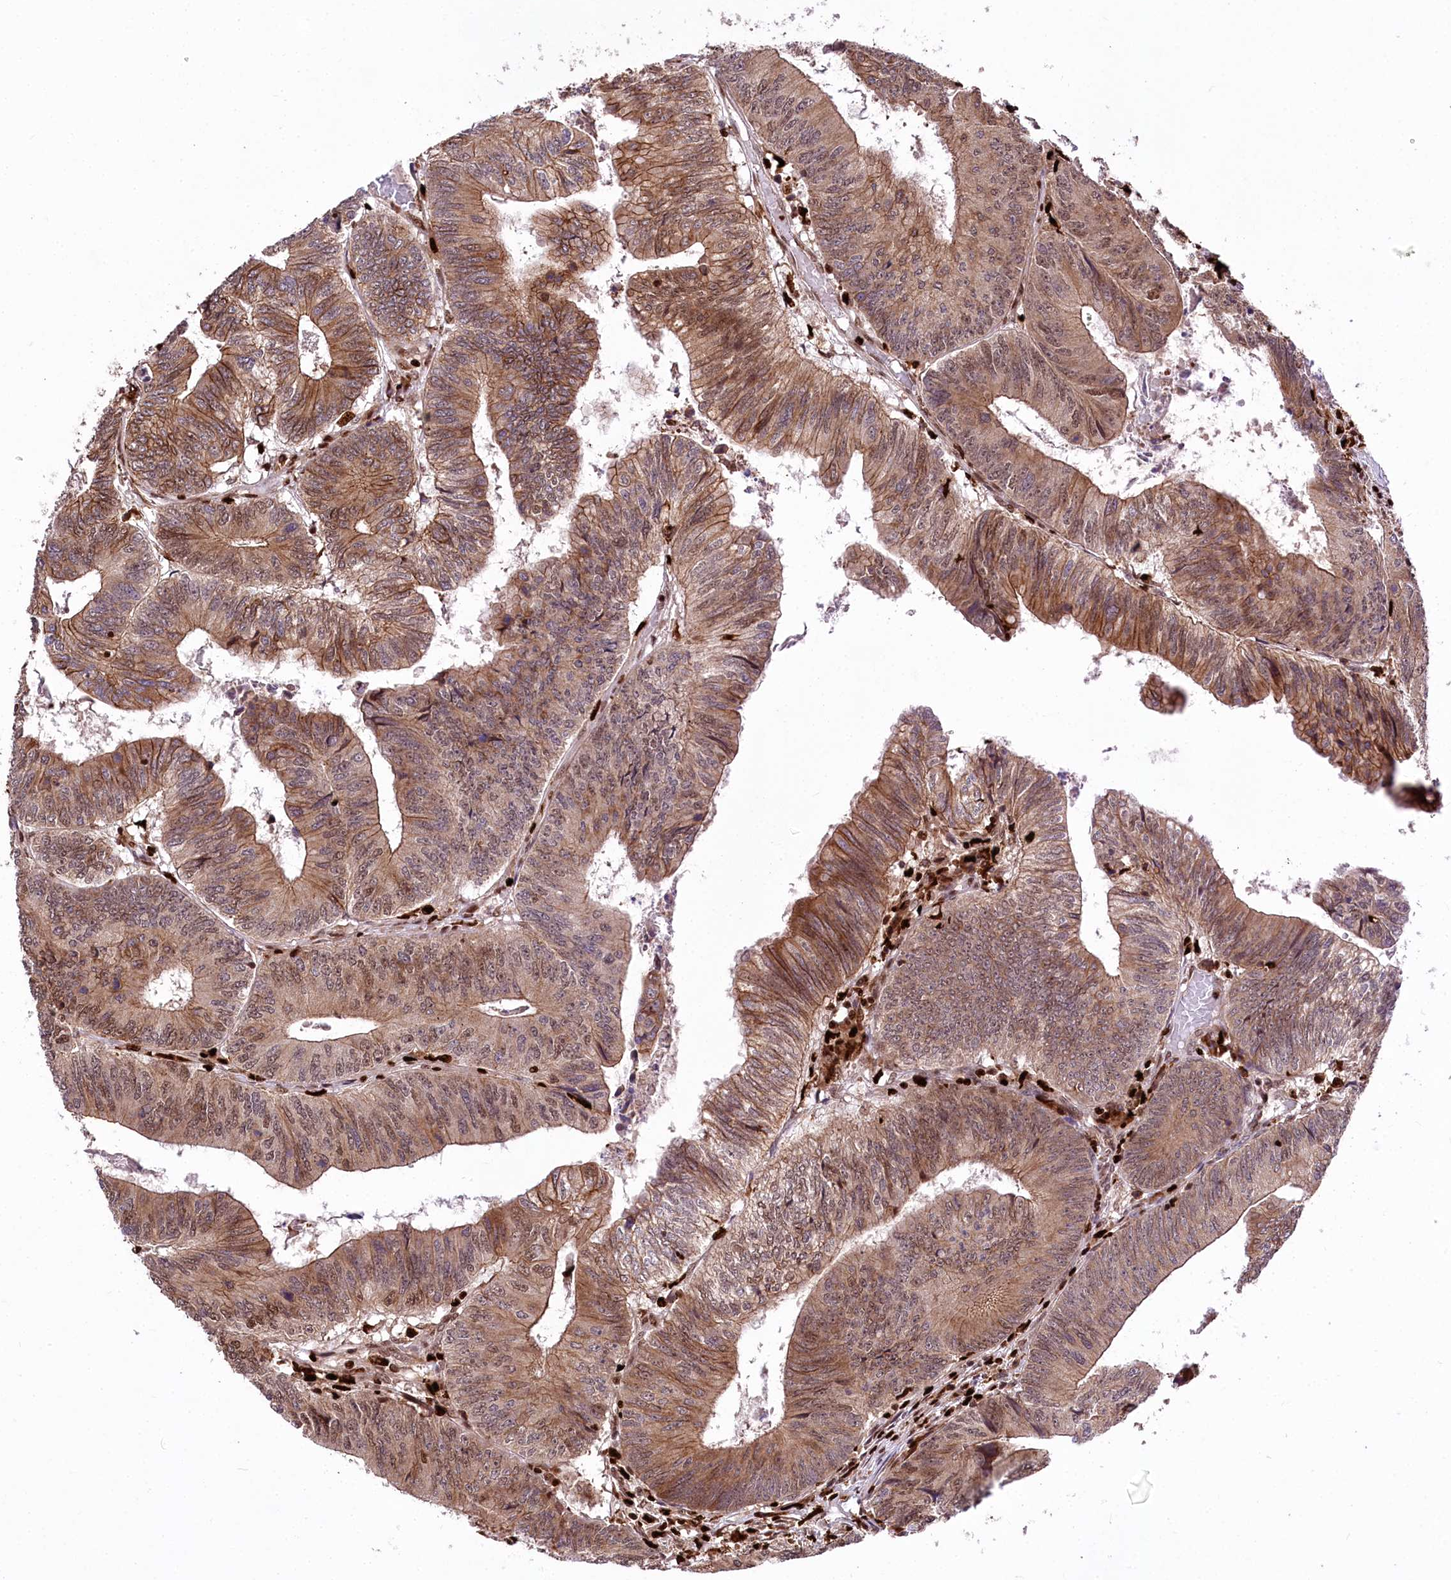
{"staining": {"intensity": "moderate", "quantity": ">75%", "location": "cytoplasmic/membranous,nuclear"}, "tissue": "colorectal cancer", "cell_type": "Tumor cells", "image_type": "cancer", "snomed": [{"axis": "morphology", "description": "Adenocarcinoma, NOS"}, {"axis": "topography", "description": "Colon"}], "caption": "Adenocarcinoma (colorectal) was stained to show a protein in brown. There is medium levels of moderate cytoplasmic/membranous and nuclear expression in about >75% of tumor cells.", "gene": "FIGN", "patient": {"sex": "female", "age": 67}}